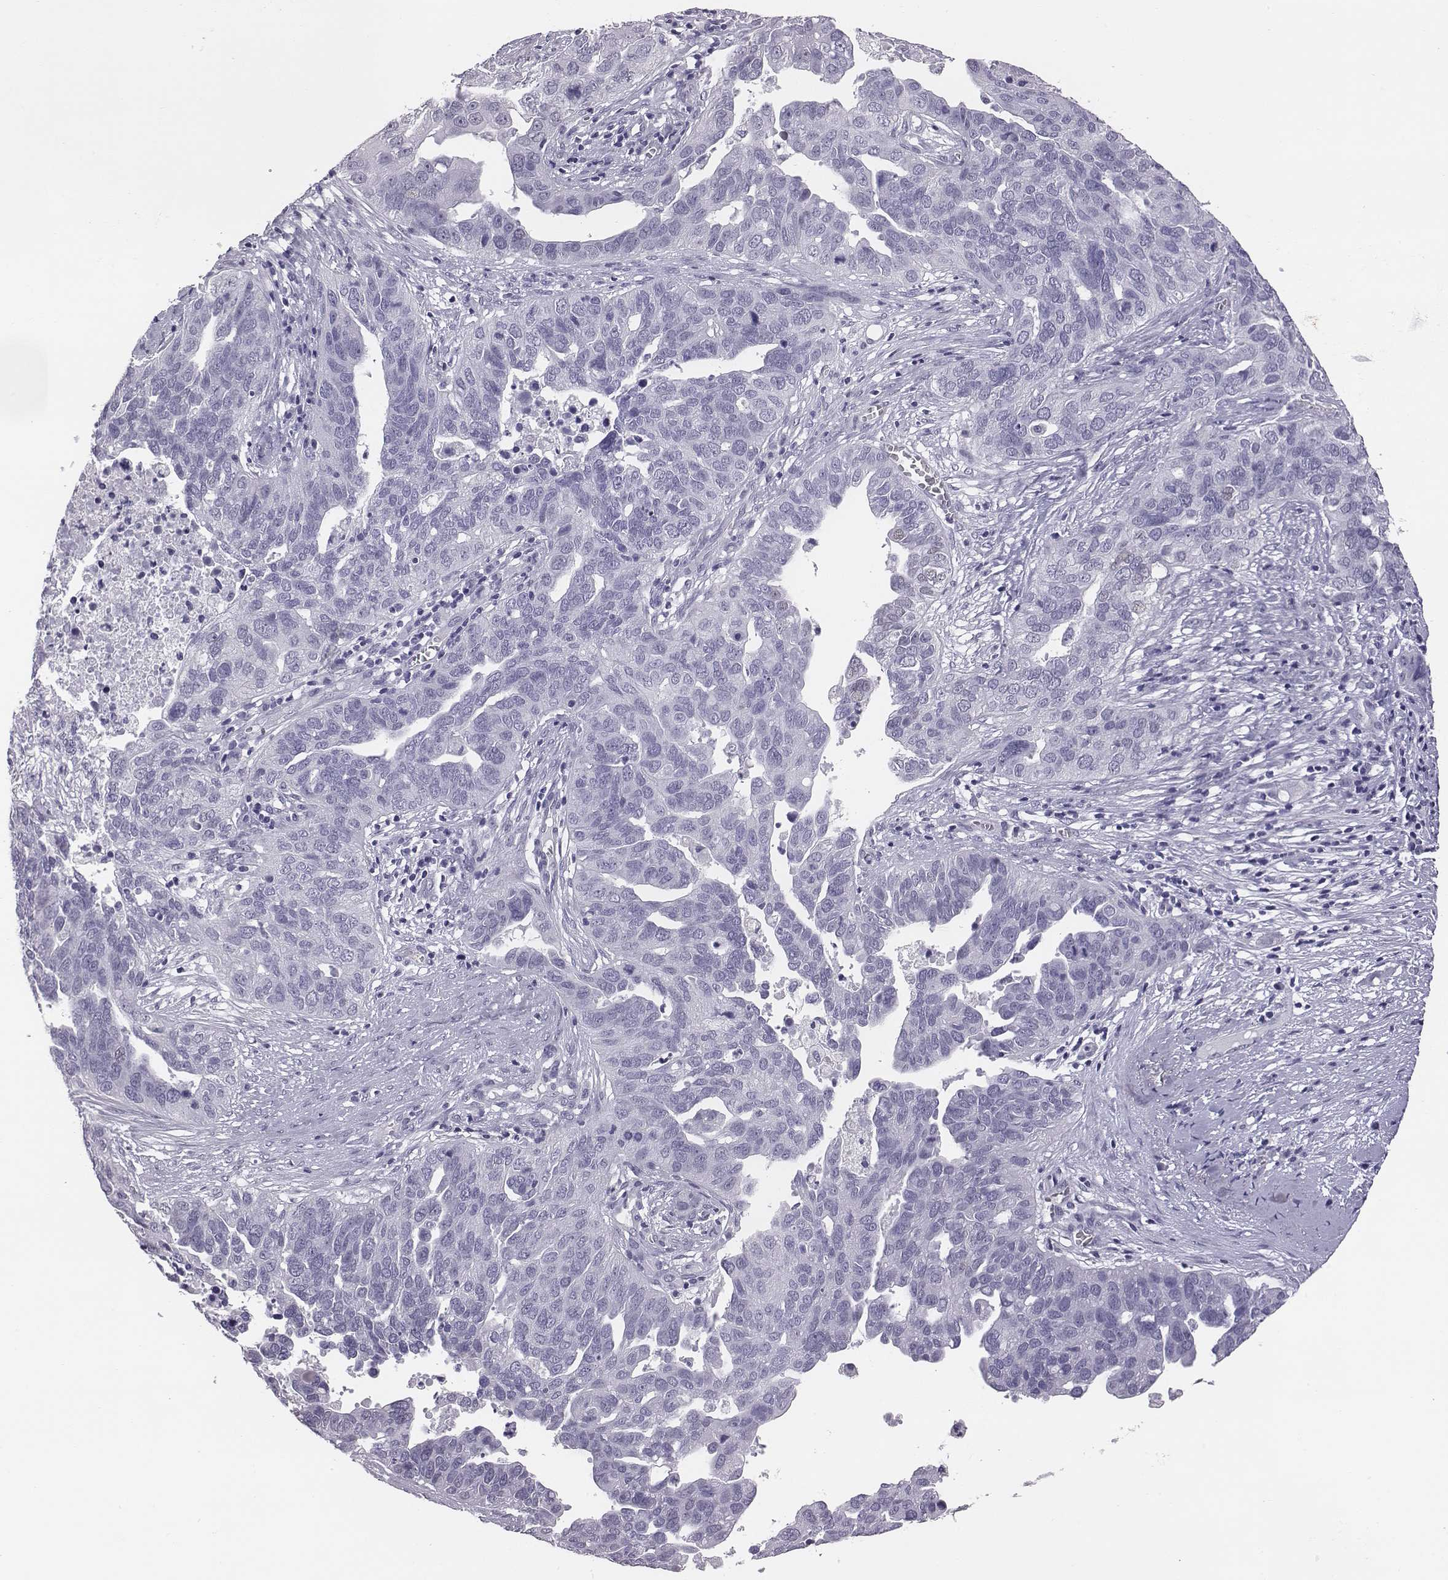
{"staining": {"intensity": "negative", "quantity": "none", "location": "none"}, "tissue": "ovarian cancer", "cell_type": "Tumor cells", "image_type": "cancer", "snomed": [{"axis": "morphology", "description": "Carcinoma, endometroid"}, {"axis": "topography", "description": "Soft tissue"}, {"axis": "topography", "description": "Ovary"}], "caption": "A high-resolution image shows immunohistochemistry (IHC) staining of ovarian endometroid carcinoma, which demonstrates no significant expression in tumor cells. (DAB (3,3'-diaminobenzidine) IHC with hematoxylin counter stain).", "gene": "ACOD1", "patient": {"sex": "female", "age": 52}}